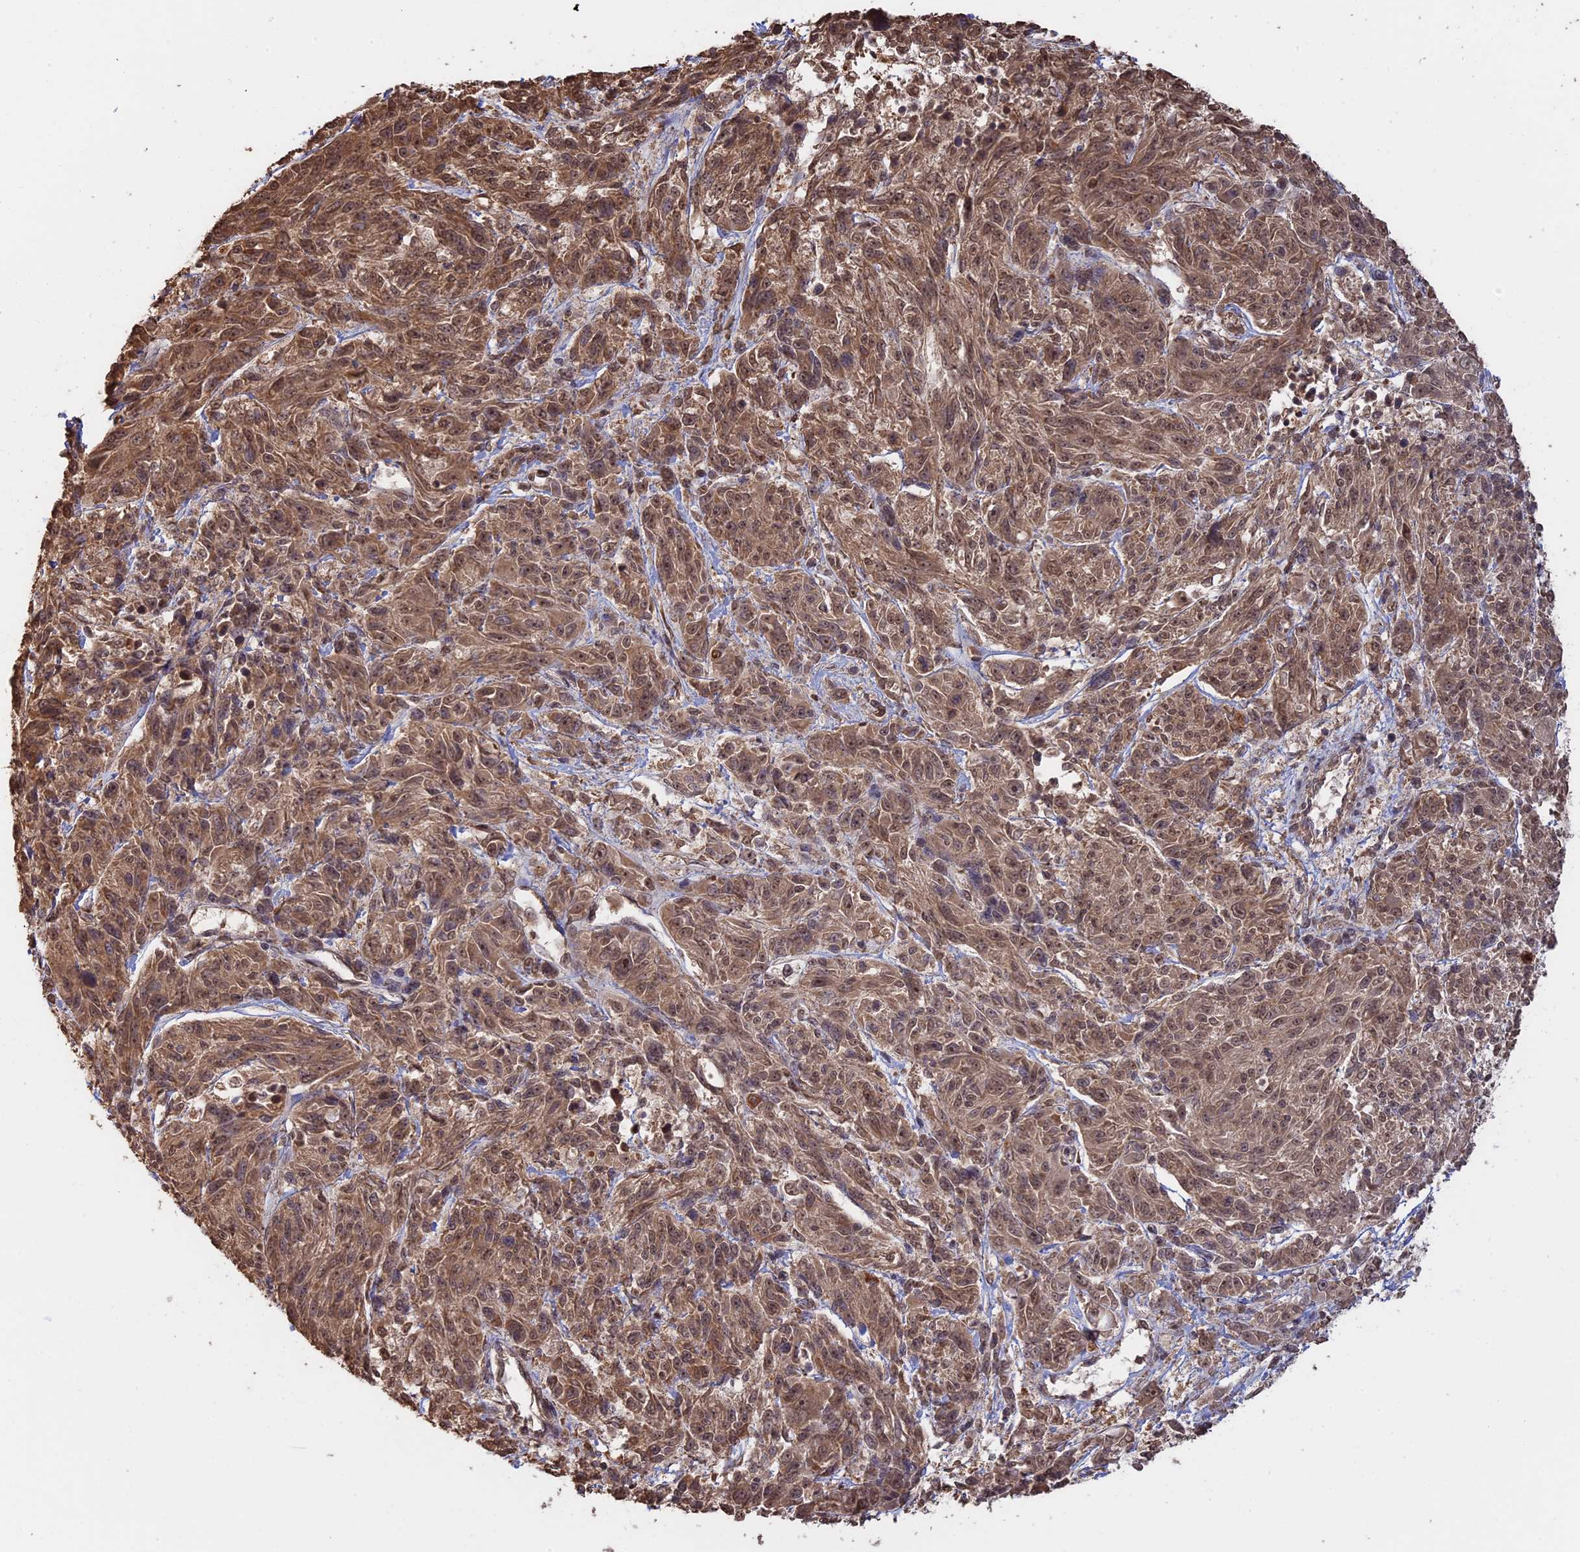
{"staining": {"intensity": "moderate", "quantity": ">75%", "location": "cytoplasmic/membranous,nuclear"}, "tissue": "melanoma", "cell_type": "Tumor cells", "image_type": "cancer", "snomed": [{"axis": "morphology", "description": "Malignant melanoma, NOS"}, {"axis": "topography", "description": "Skin"}], "caption": "Protein expression analysis of melanoma exhibits moderate cytoplasmic/membranous and nuclear staining in approximately >75% of tumor cells.", "gene": "FAM210B", "patient": {"sex": "male", "age": 53}}